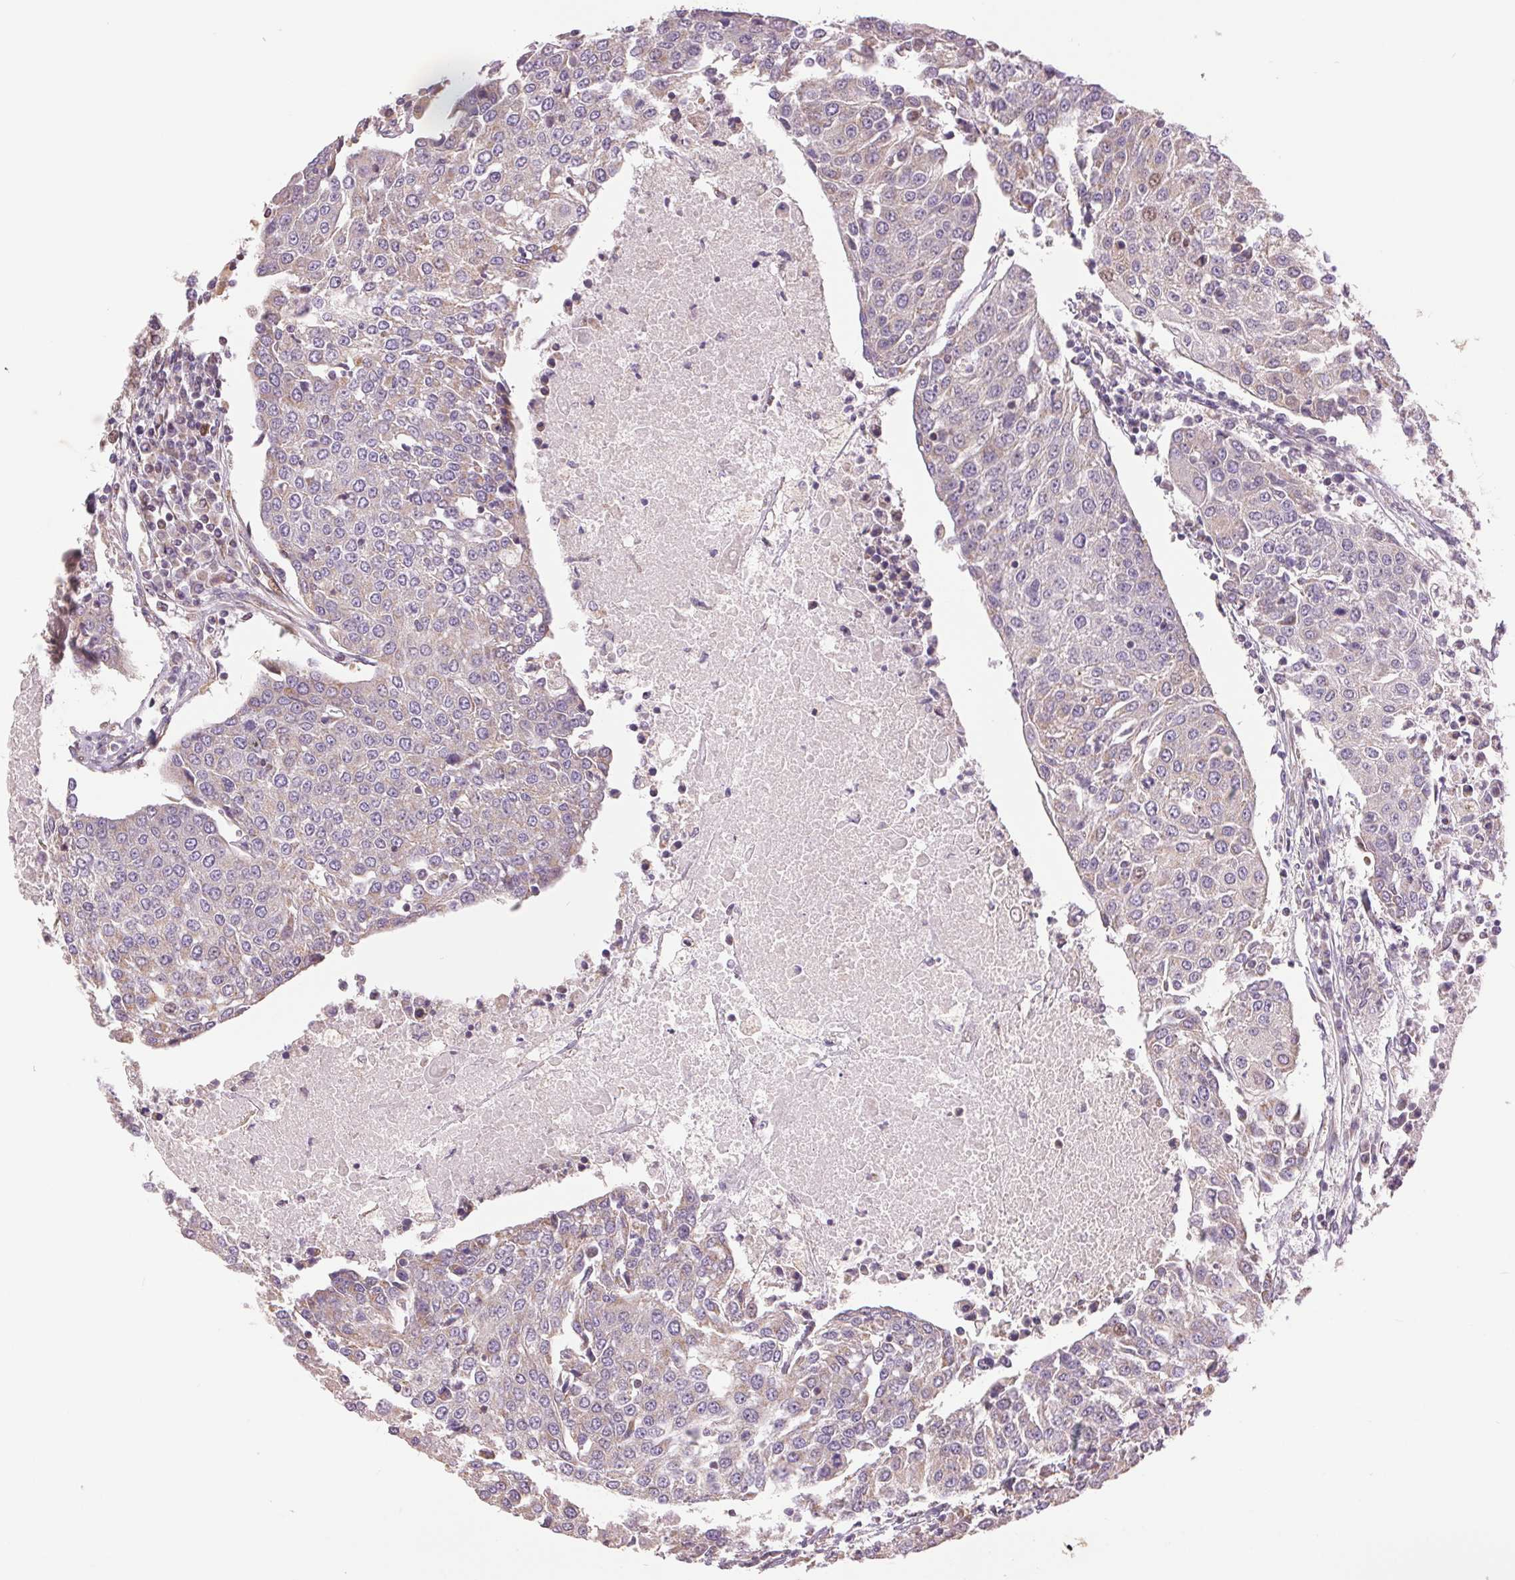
{"staining": {"intensity": "weak", "quantity": "<25%", "location": "cytoplasmic/membranous"}, "tissue": "urothelial cancer", "cell_type": "Tumor cells", "image_type": "cancer", "snomed": [{"axis": "morphology", "description": "Urothelial carcinoma, High grade"}, {"axis": "topography", "description": "Urinary bladder"}], "caption": "Urothelial cancer stained for a protein using immunohistochemistry reveals no expression tumor cells.", "gene": "DGUOK", "patient": {"sex": "female", "age": 85}}